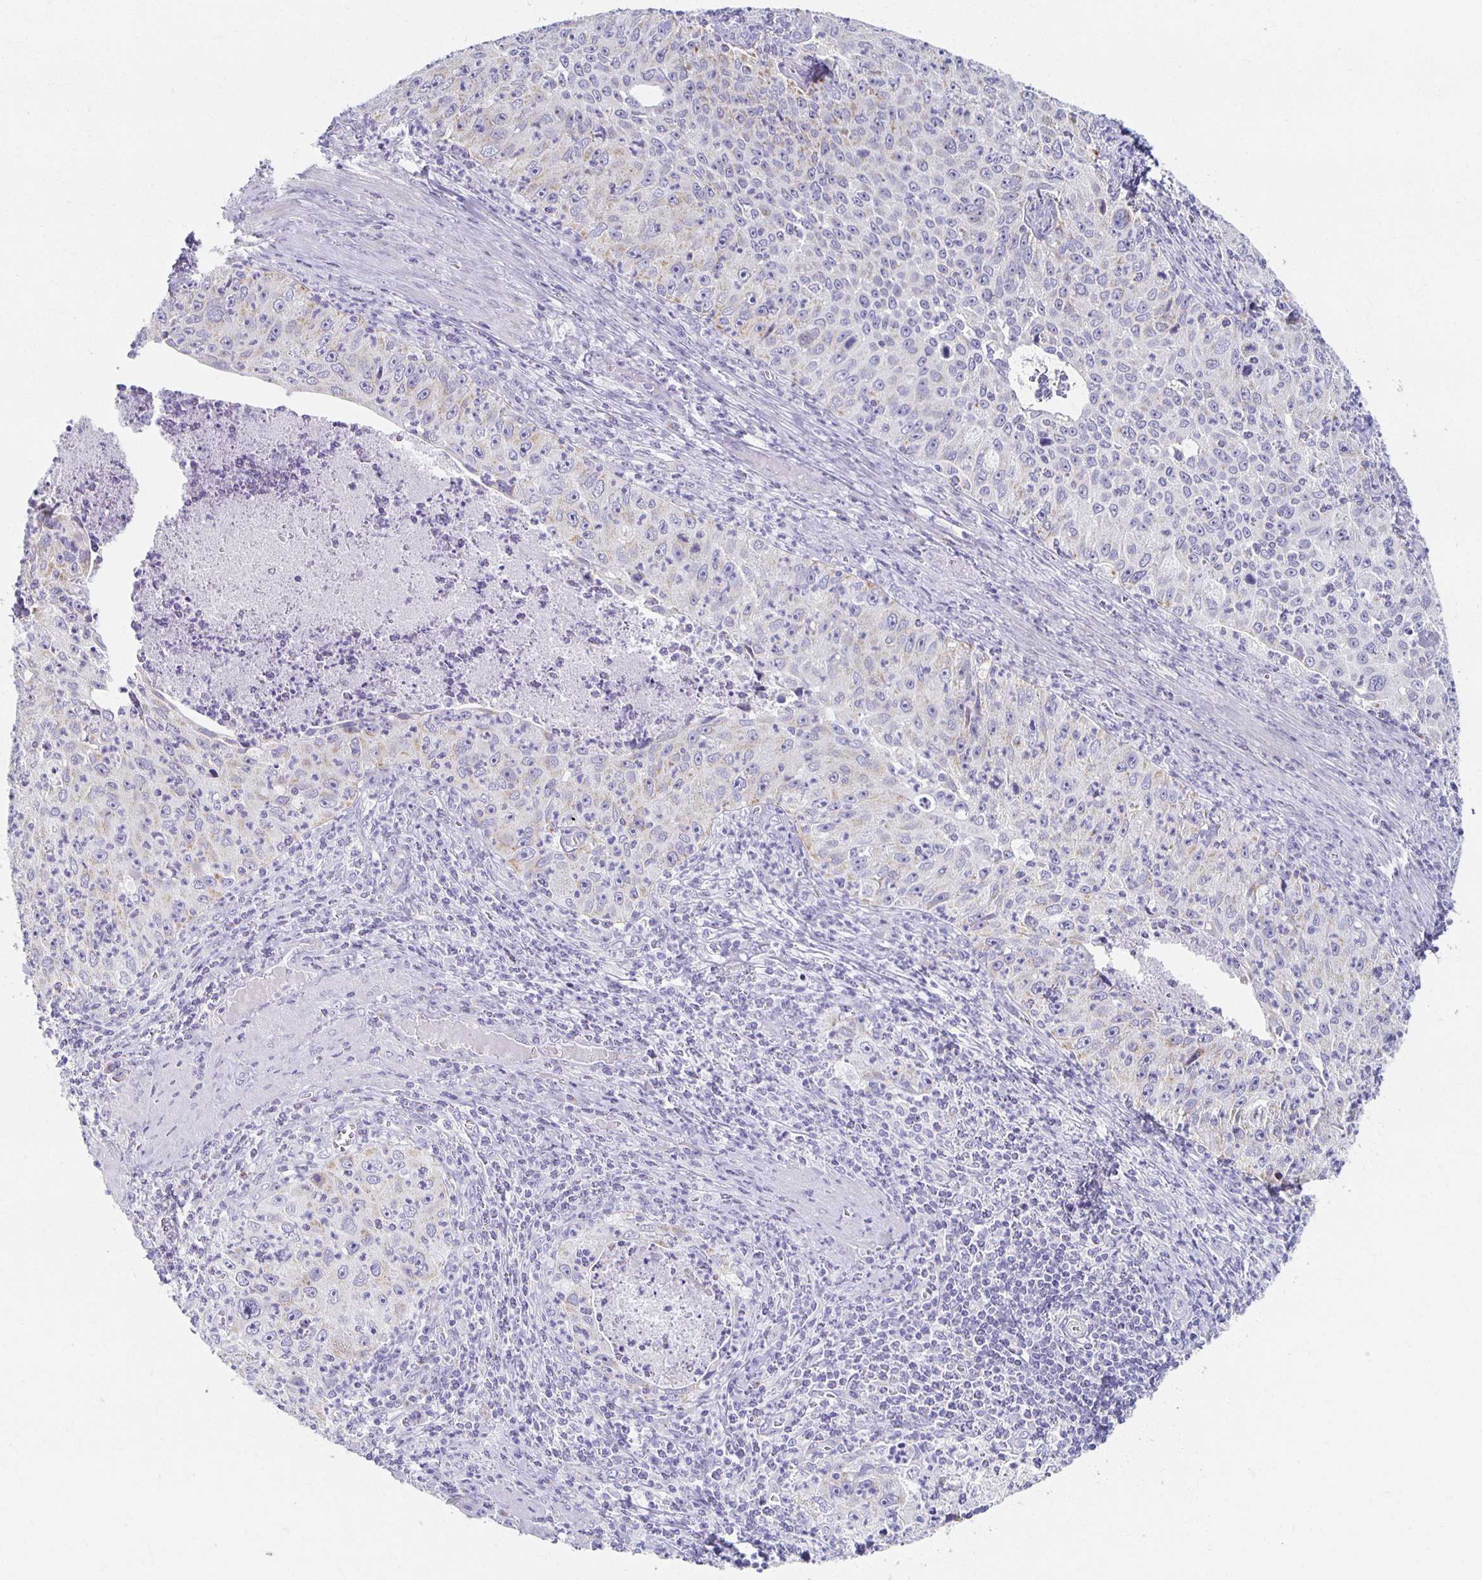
{"staining": {"intensity": "weak", "quantity": "<25%", "location": "cytoplasmic/membranous"}, "tissue": "cervical cancer", "cell_type": "Tumor cells", "image_type": "cancer", "snomed": [{"axis": "morphology", "description": "Squamous cell carcinoma, NOS"}, {"axis": "topography", "description": "Cervix"}], "caption": "This is an IHC photomicrograph of cervical cancer (squamous cell carcinoma). There is no expression in tumor cells.", "gene": "TEX44", "patient": {"sex": "female", "age": 30}}